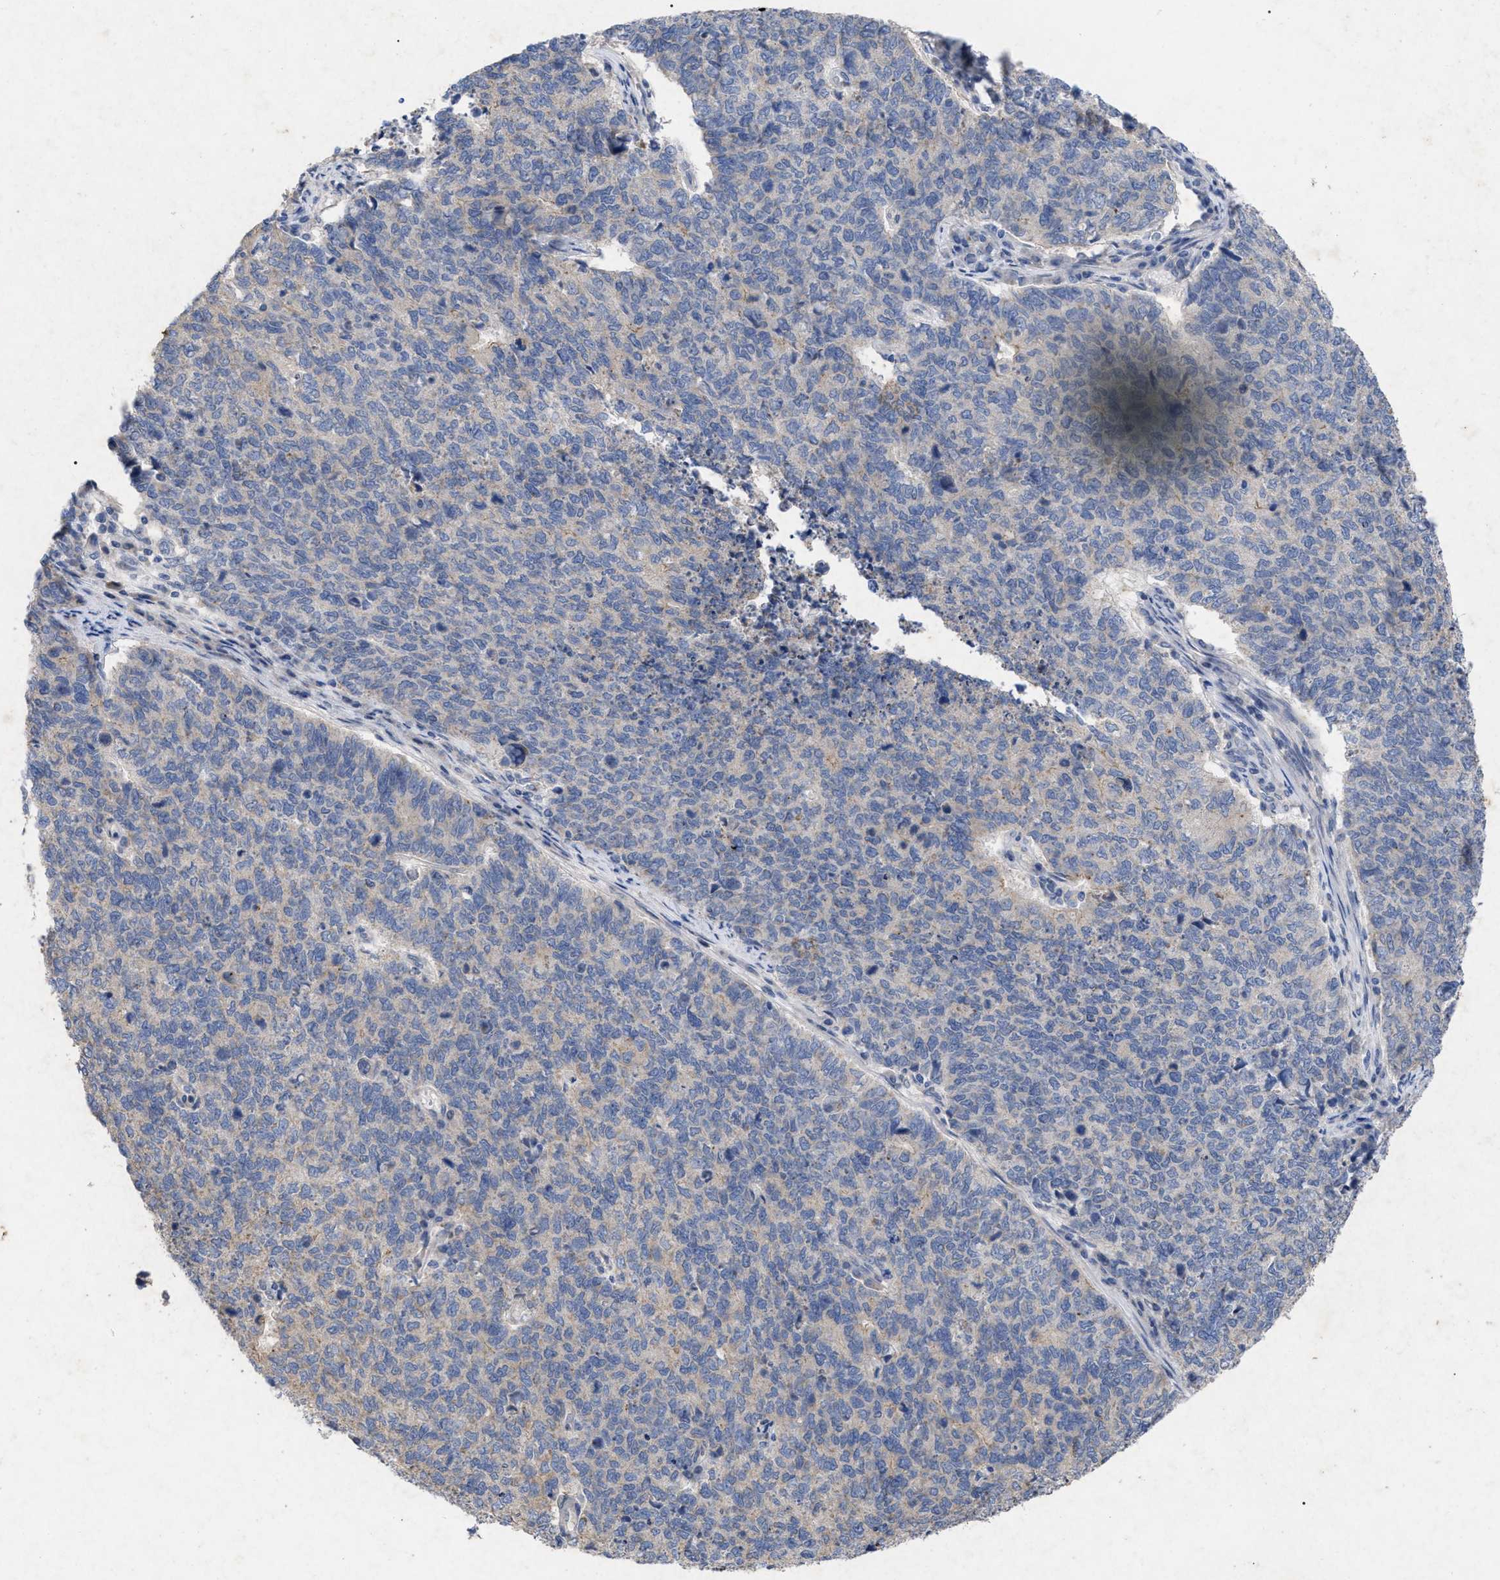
{"staining": {"intensity": "negative", "quantity": "none", "location": "none"}, "tissue": "cervical cancer", "cell_type": "Tumor cells", "image_type": "cancer", "snomed": [{"axis": "morphology", "description": "Squamous cell carcinoma, NOS"}, {"axis": "topography", "description": "Cervix"}], "caption": "Immunohistochemistry micrograph of squamous cell carcinoma (cervical) stained for a protein (brown), which shows no positivity in tumor cells.", "gene": "VIP", "patient": {"sex": "female", "age": 63}}